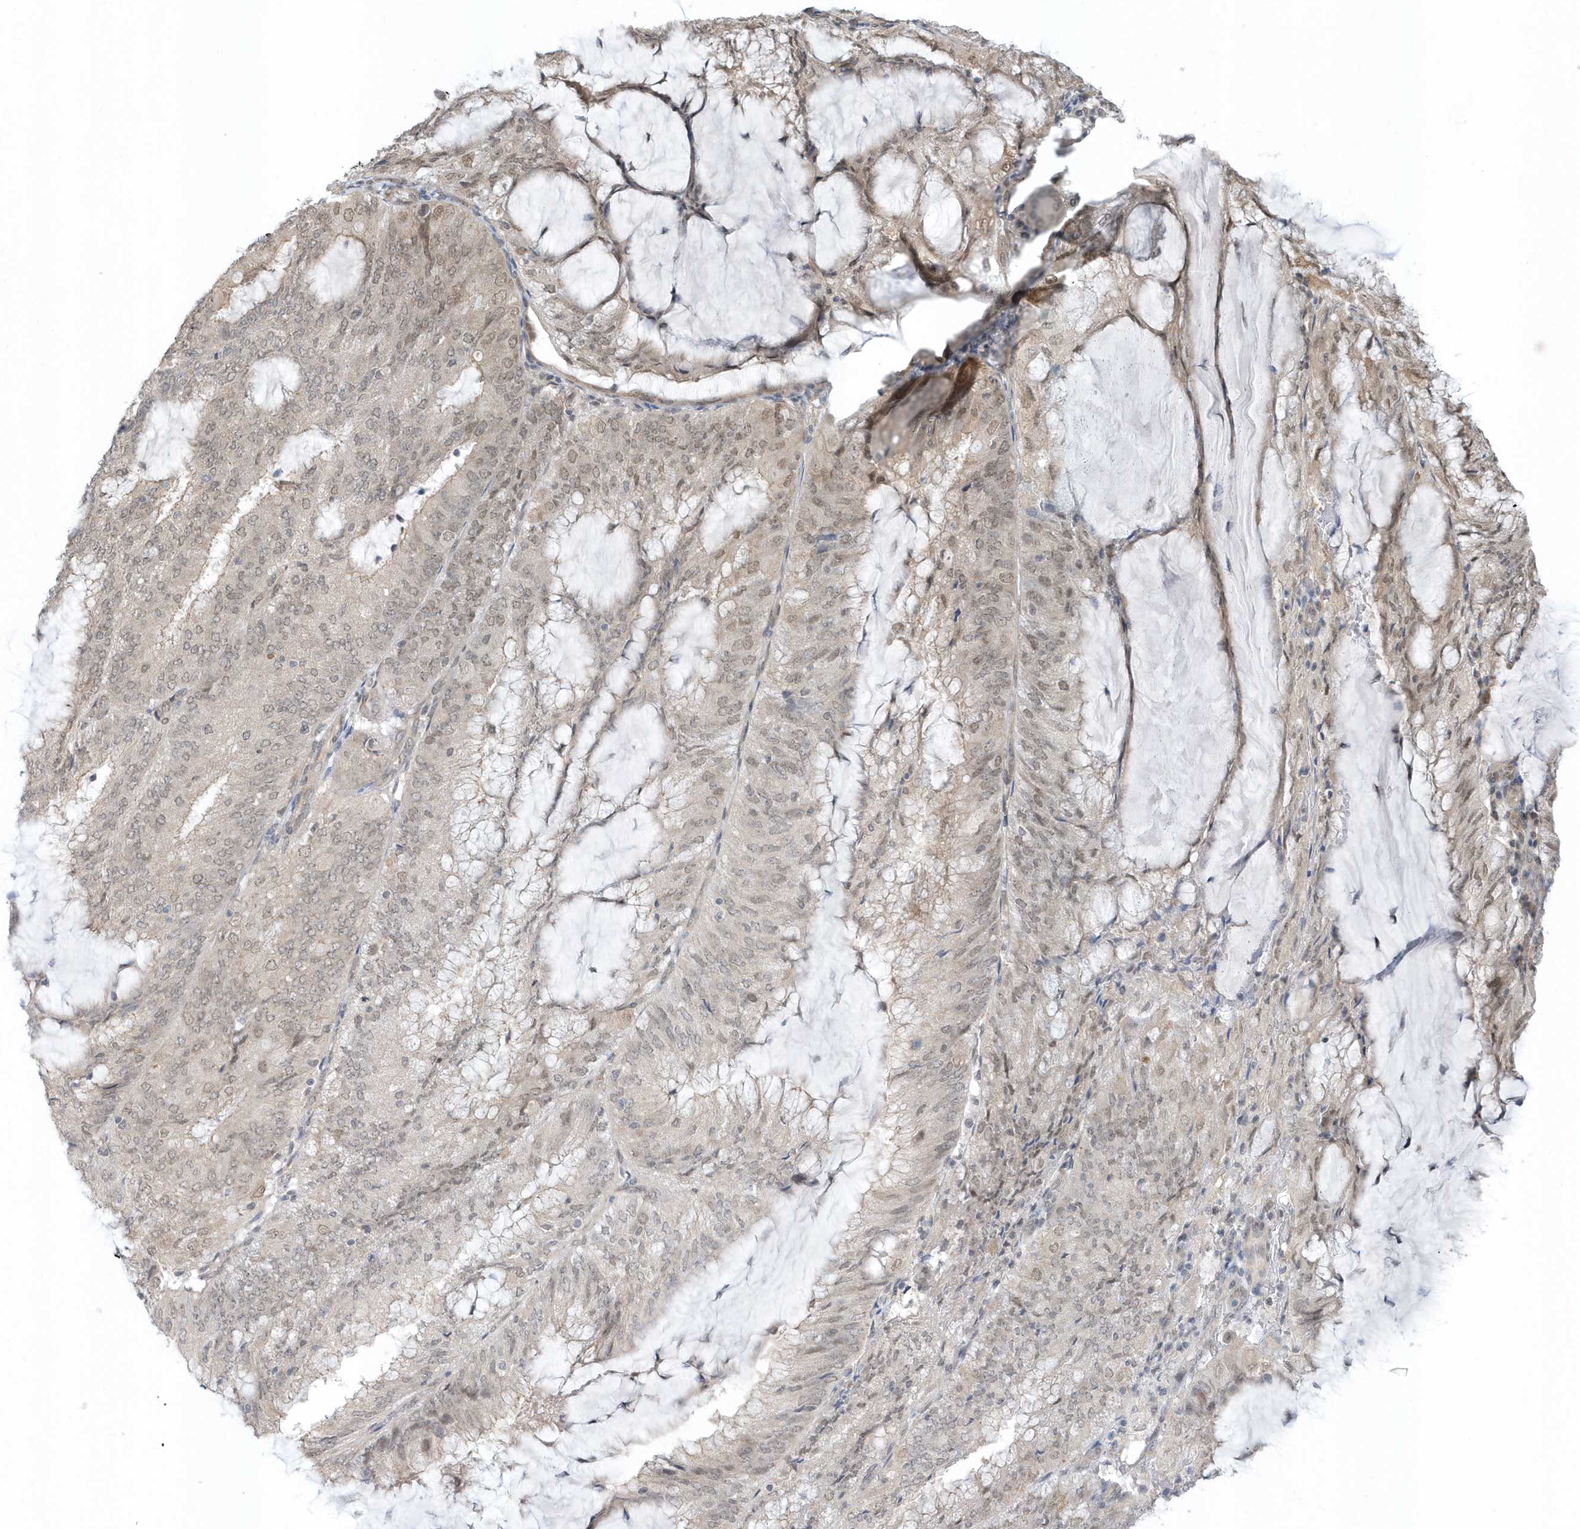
{"staining": {"intensity": "weak", "quantity": ">75%", "location": "nuclear"}, "tissue": "endometrial cancer", "cell_type": "Tumor cells", "image_type": "cancer", "snomed": [{"axis": "morphology", "description": "Adenocarcinoma, NOS"}, {"axis": "topography", "description": "Endometrium"}], "caption": "Protein staining shows weak nuclear expression in approximately >75% of tumor cells in endometrial cancer.", "gene": "USP53", "patient": {"sex": "female", "age": 81}}